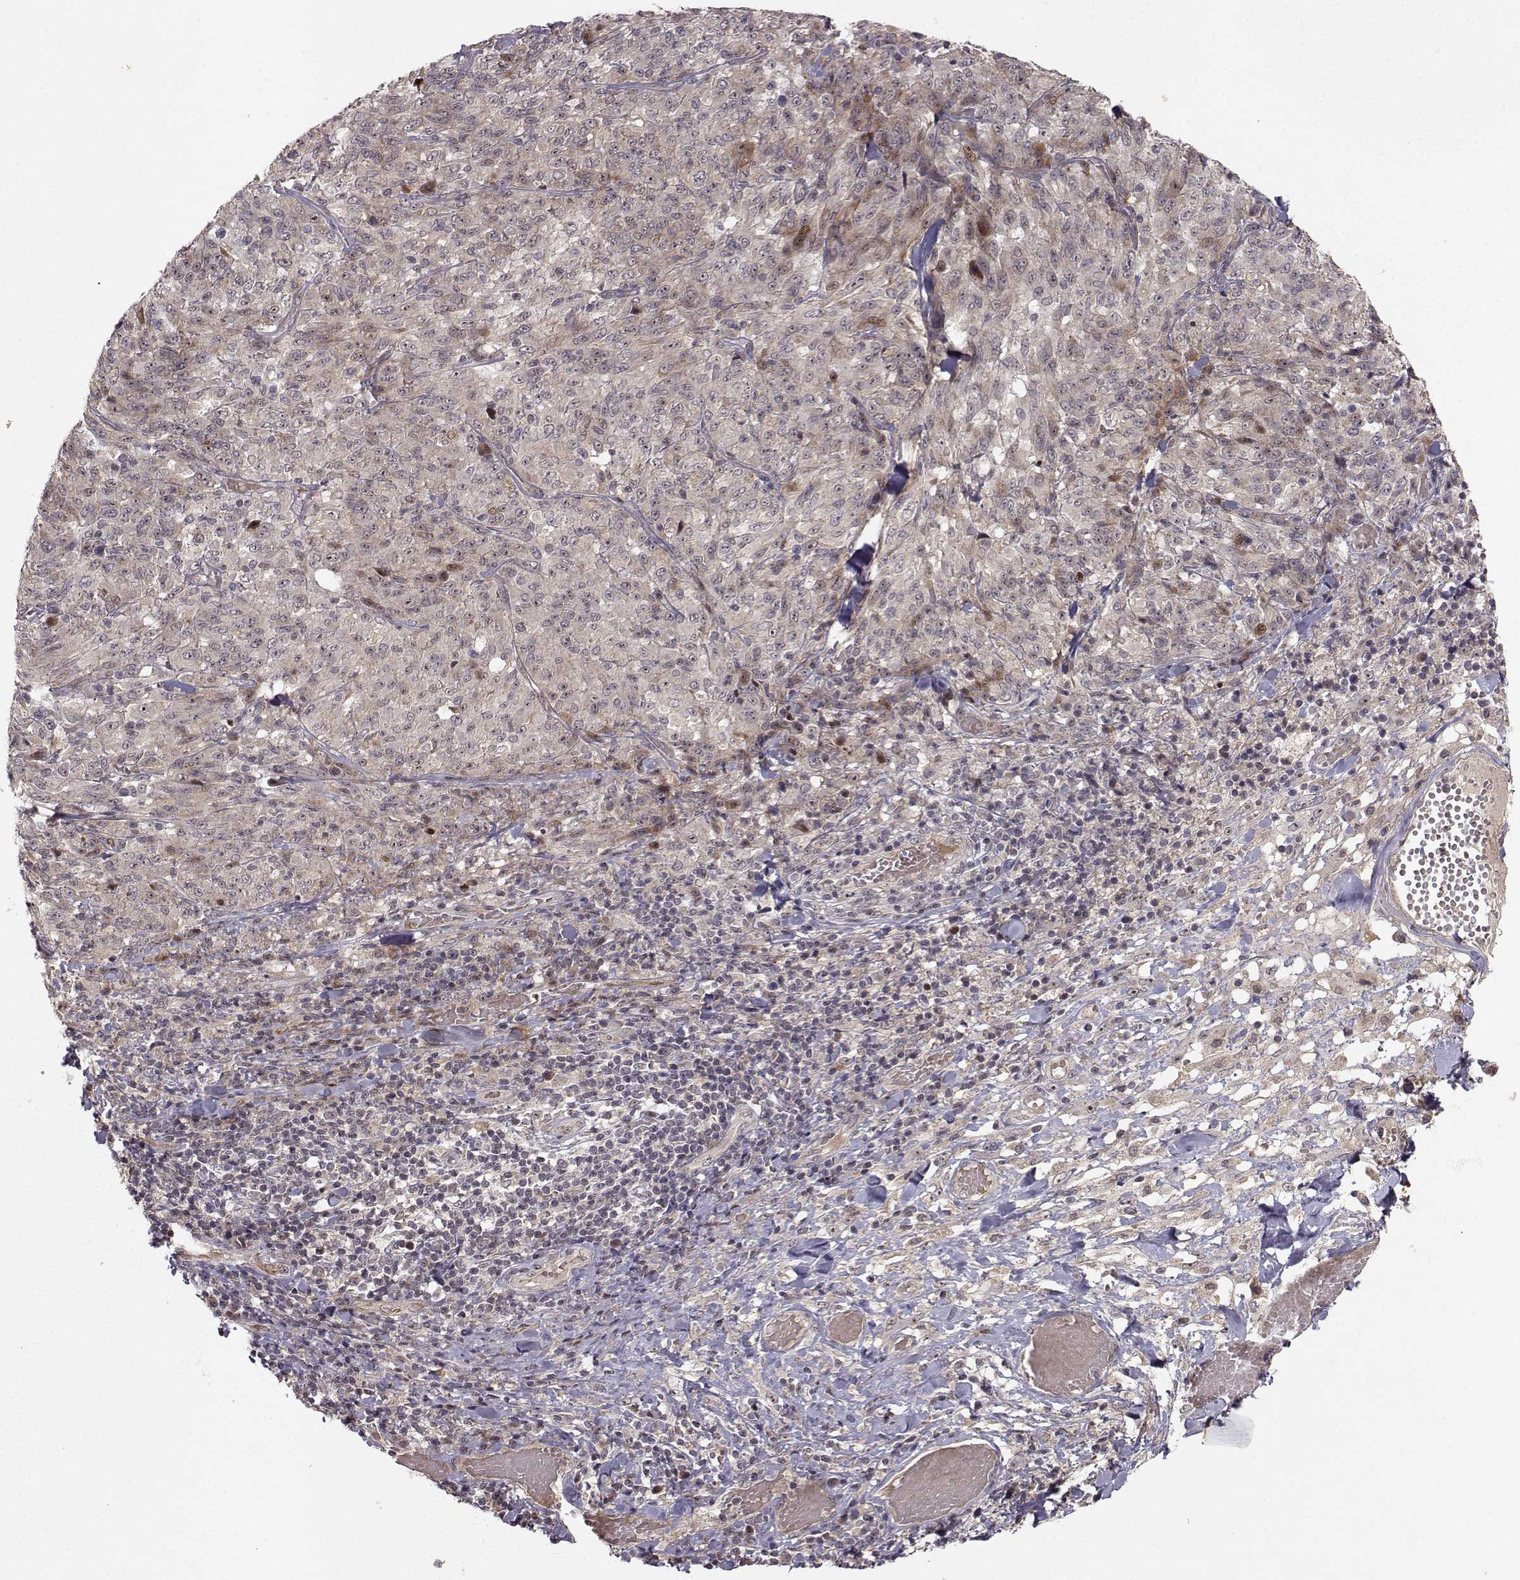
{"staining": {"intensity": "negative", "quantity": "none", "location": "none"}, "tissue": "melanoma", "cell_type": "Tumor cells", "image_type": "cancer", "snomed": [{"axis": "morphology", "description": "Malignant melanoma, NOS"}, {"axis": "topography", "description": "Skin"}], "caption": "The histopathology image demonstrates no staining of tumor cells in melanoma.", "gene": "APC", "patient": {"sex": "female", "age": 91}}